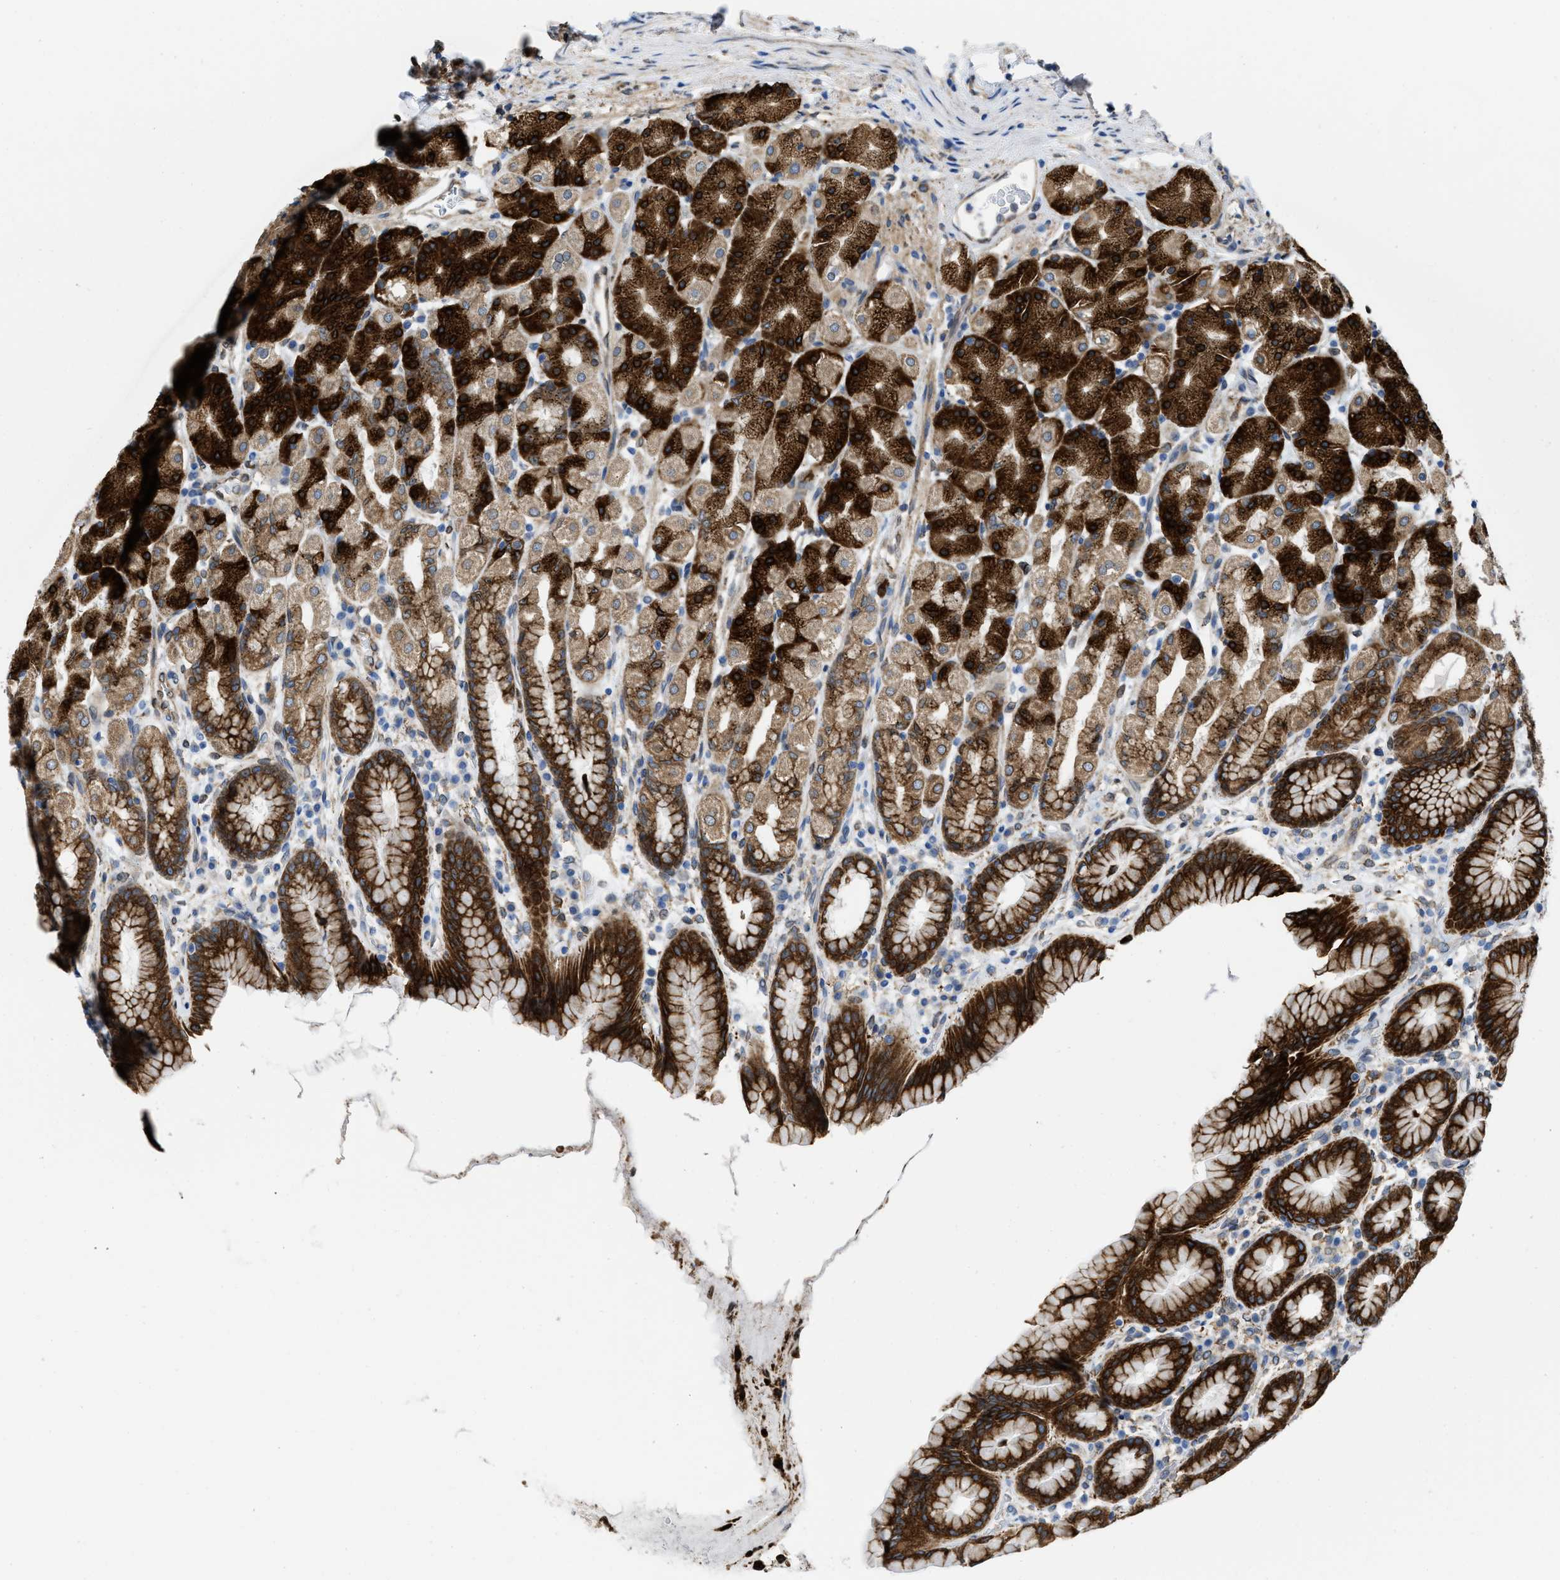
{"staining": {"intensity": "strong", "quantity": ">75%", "location": "cytoplasmic/membranous"}, "tissue": "stomach", "cell_type": "Glandular cells", "image_type": "normal", "snomed": [{"axis": "morphology", "description": "Normal tissue, NOS"}, {"axis": "topography", "description": "Stomach, upper"}], "caption": "Stomach stained with DAB (3,3'-diaminobenzidine) IHC shows high levels of strong cytoplasmic/membranous positivity in about >75% of glandular cells. Using DAB (3,3'-diaminobenzidine) (brown) and hematoxylin (blue) stains, captured at high magnification using brightfield microscopy.", "gene": "ERLIN2", "patient": {"sex": "male", "age": 68}}